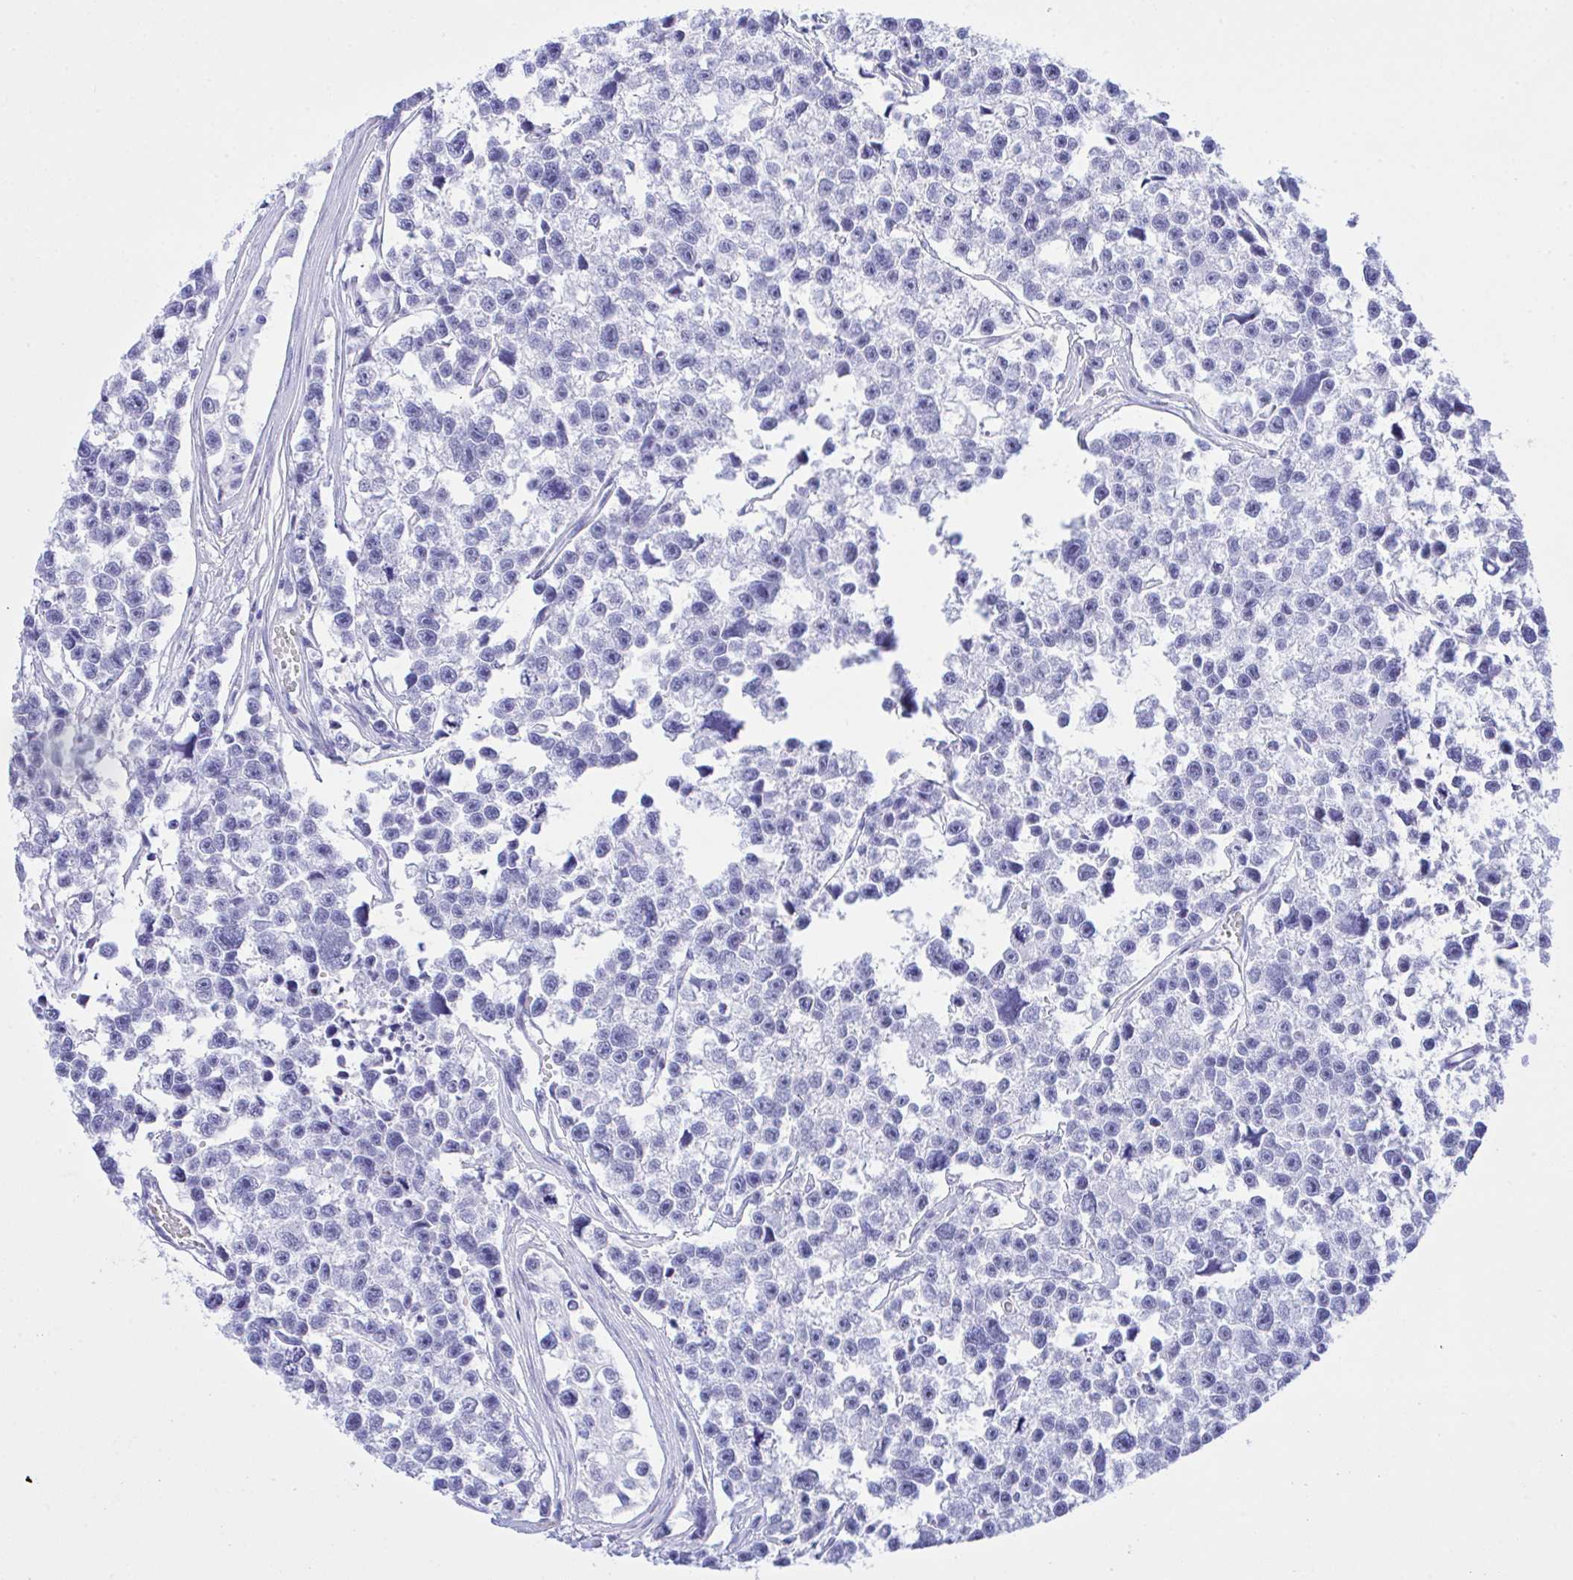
{"staining": {"intensity": "negative", "quantity": "none", "location": "none"}, "tissue": "testis cancer", "cell_type": "Tumor cells", "image_type": "cancer", "snomed": [{"axis": "morphology", "description": "Seminoma, NOS"}, {"axis": "topography", "description": "Testis"}], "caption": "Tumor cells are negative for protein expression in human testis cancer (seminoma).", "gene": "SELENOV", "patient": {"sex": "male", "age": 26}}